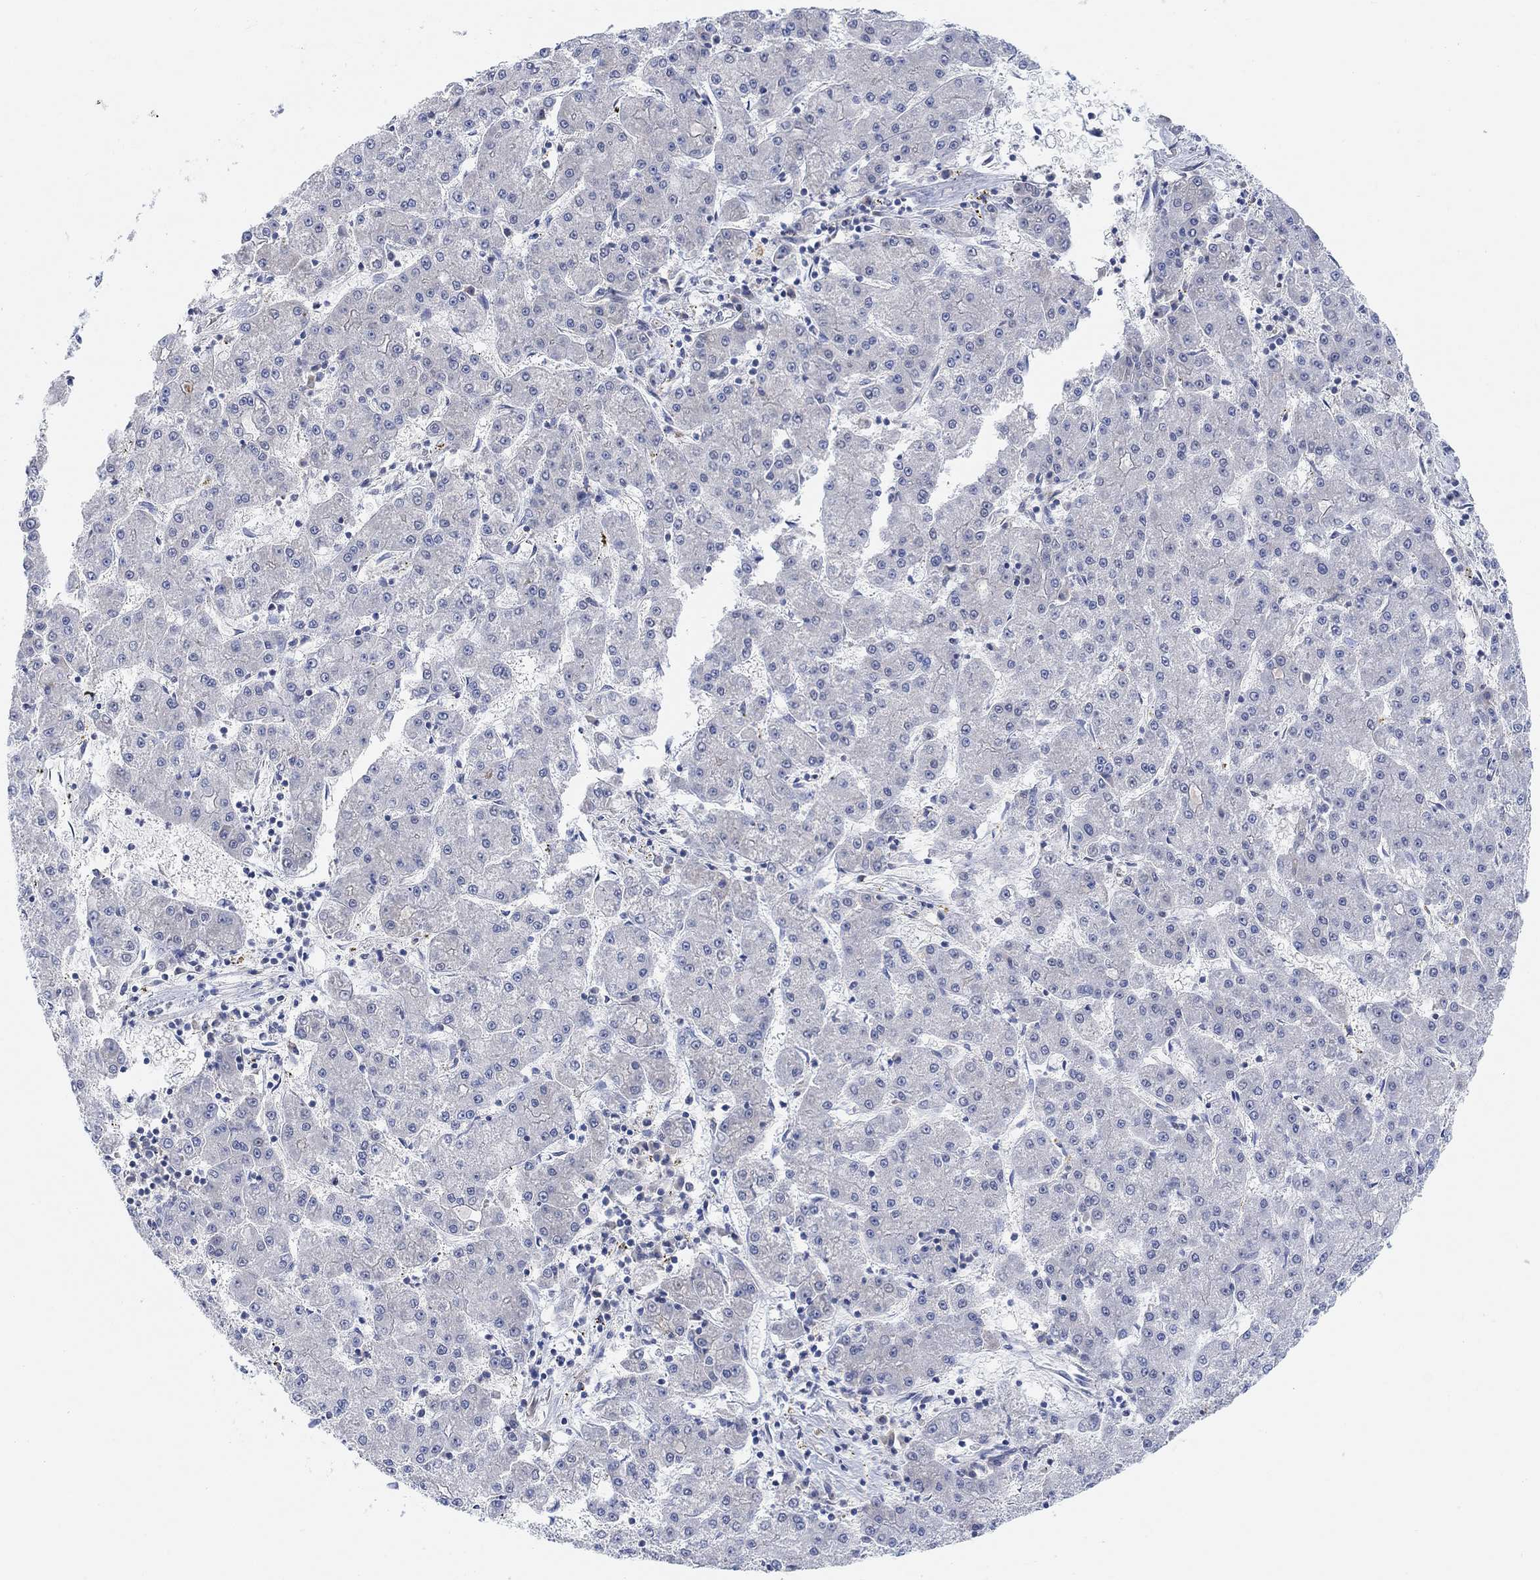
{"staining": {"intensity": "negative", "quantity": "none", "location": "none"}, "tissue": "liver cancer", "cell_type": "Tumor cells", "image_type": "cancer", "snomed": [{"axis": "morphology", "description": "Carcinoma, Hepatocellular, NOS"}, {"axis": "topography", "description": "Liver"}], "caption": "Immunohistochemical staining of human hepatocellular carcinoma (liver) exhibits no significant staining in tumor cells. (DAB IHC visualized using brightfield microscopy, high magnification).", "gene": "RIMS1", "patient": {"sex": "male", "age": 73}}